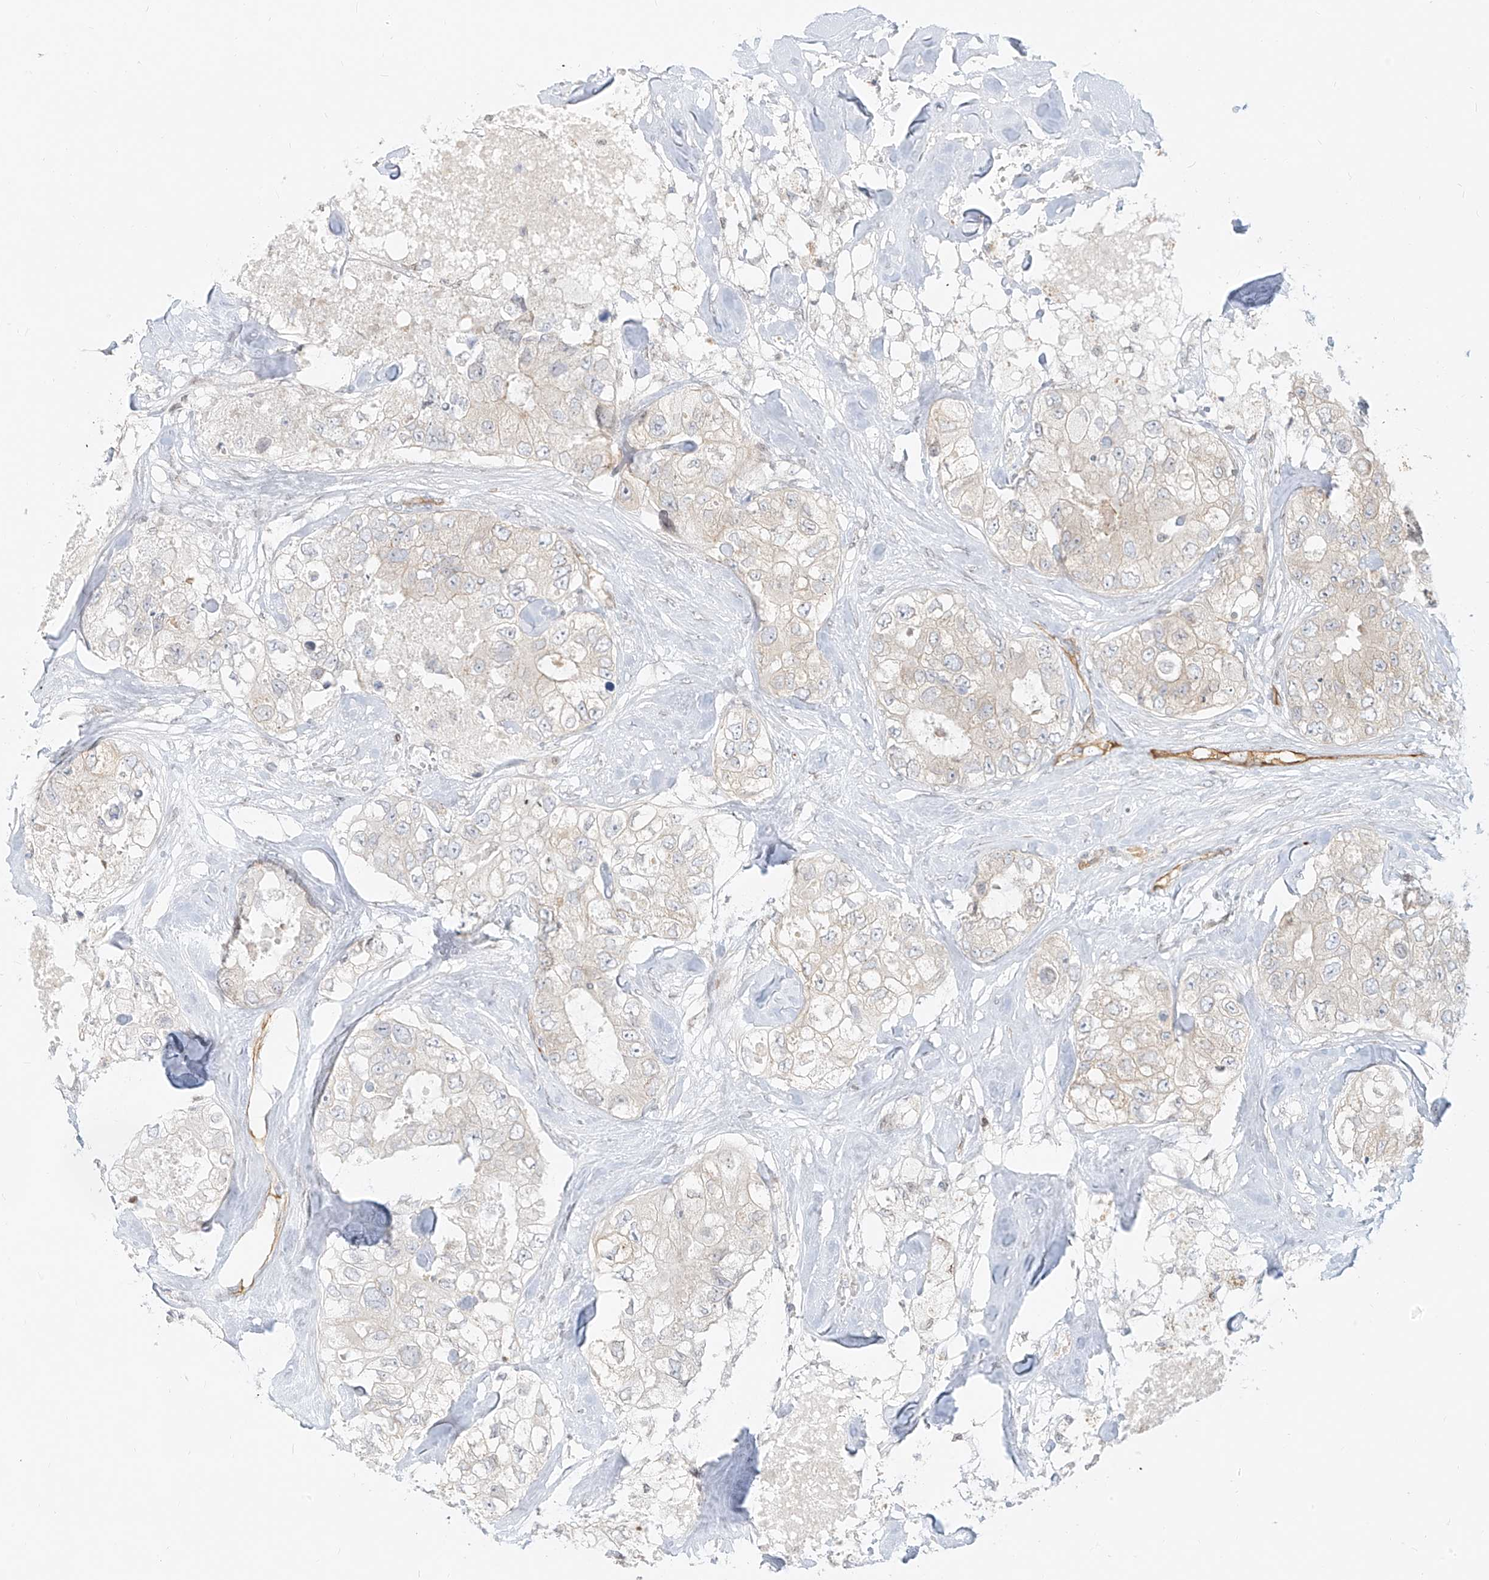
{"staining": {"intensity": "negative", "quantity": "none", "location": "none"}, "tissue": "breast cancer", "cell_type": "Tumor cells", "image_type": "cancer", "snomed": [{"axis": "morphology", "description": "Duct carcinoma"}, {"axis": "topography", "description": "Breast"}], "caption": "Breast cancer was stained to show a protein in brown. There is no significant positivity in tumor cells. (Brightfield microscopy of DAB immunohistochemistry (IHC) at high magnification).", "gene": "NHSL1", "patient": {"sex": "female", "age": 62}}